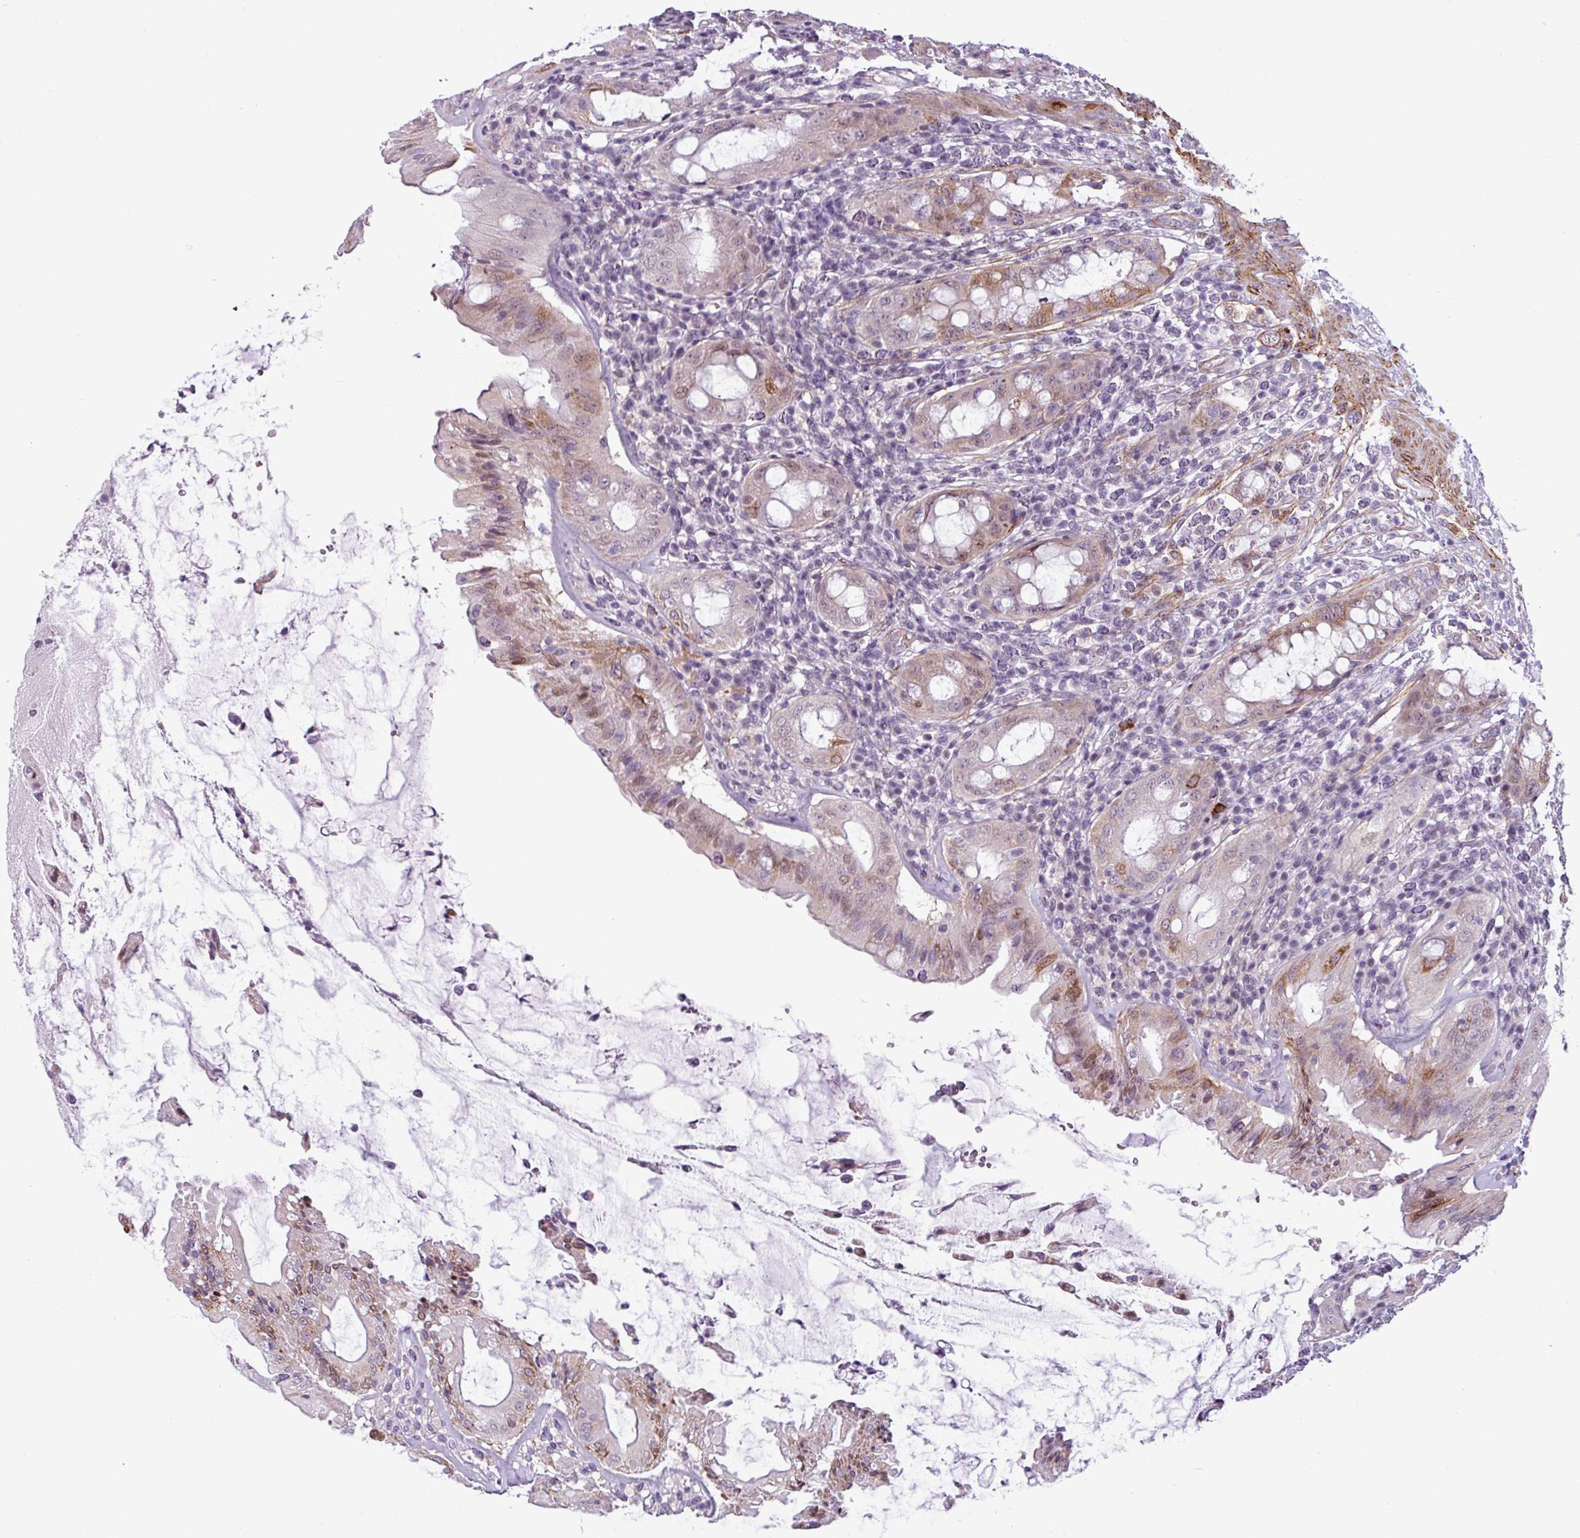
{"staining": {"intensity": "moderate", "quantity": ">75%", "location": "cytoplasmic/membranous,nuclear"}, "tissue": "rectum", "cell_type": "Glandular cells", "image_type": "normal", "snomed": [{"axis": "morphology", "description": "Normal tissue, NOS"}, {"axis": "topography", "description": "Rectum"}], "caption": "Approximately >75% of glandular cells in normal rectum display moderate cytoplasmic/membranous,nuclear protein staining as visualized by brown immunohistochemical staining.", "gene": "ATP10A", "patient": {"sex": "female", "age": 57}}